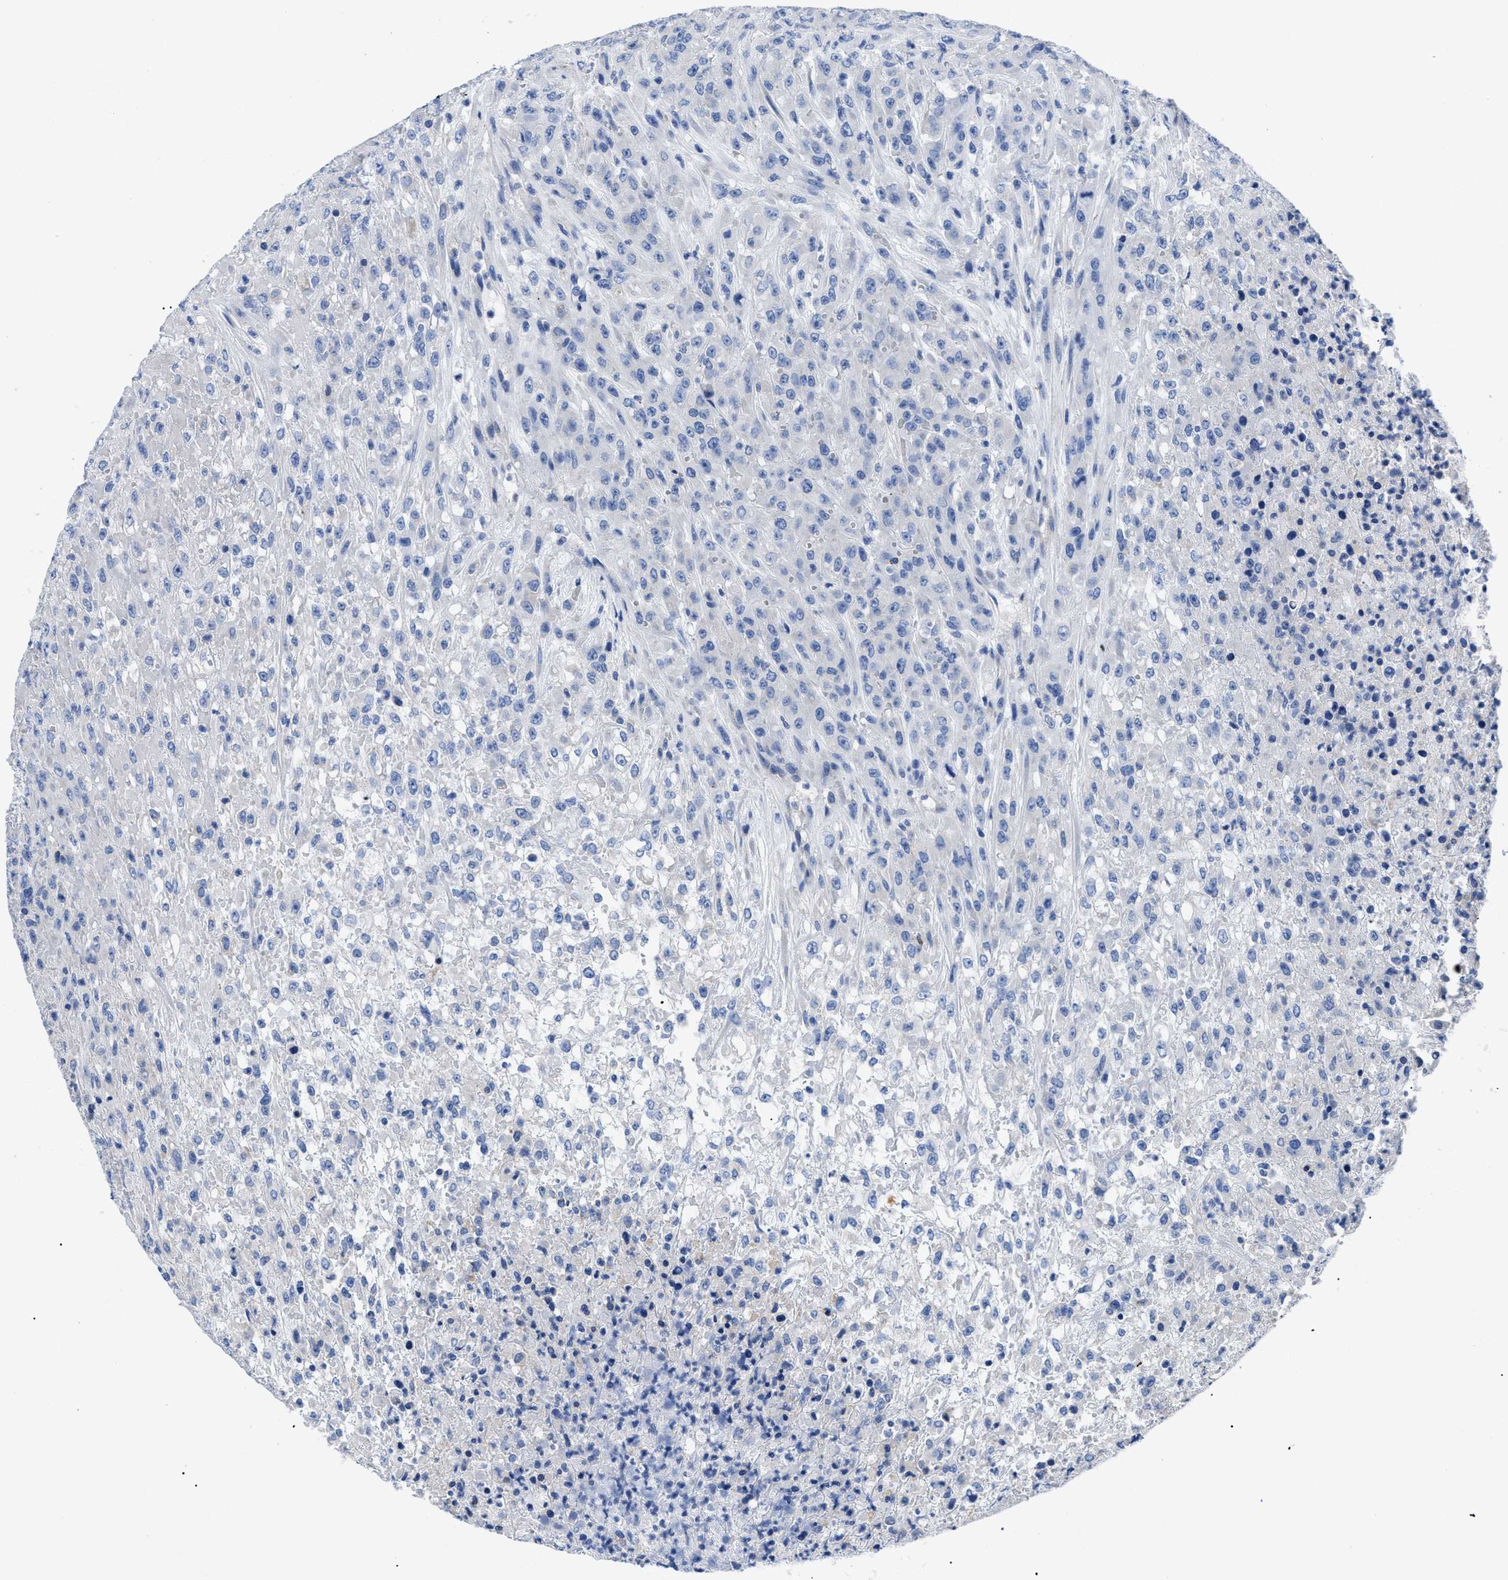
{"staining": {"intensity": "negative", "quantity": "none", "location": "none"}, "tissue": "urothelial cancer", "cell_type": "Tumor cells", "image_type": "cancer", "snomed": [{"axis": "morphology", "description": "Urothelial carcinoma, High grade"}, {"axis": "topography", "description": "Urinary bladder"}], "caption": "The immunohistochemistry (IHC) micrograph has no significant expression in tumor cells of high-grade urothelial carcinoma tissue.", "gene": "HLA-DPA1", "patient": {"sex": "male", "age": 46}}